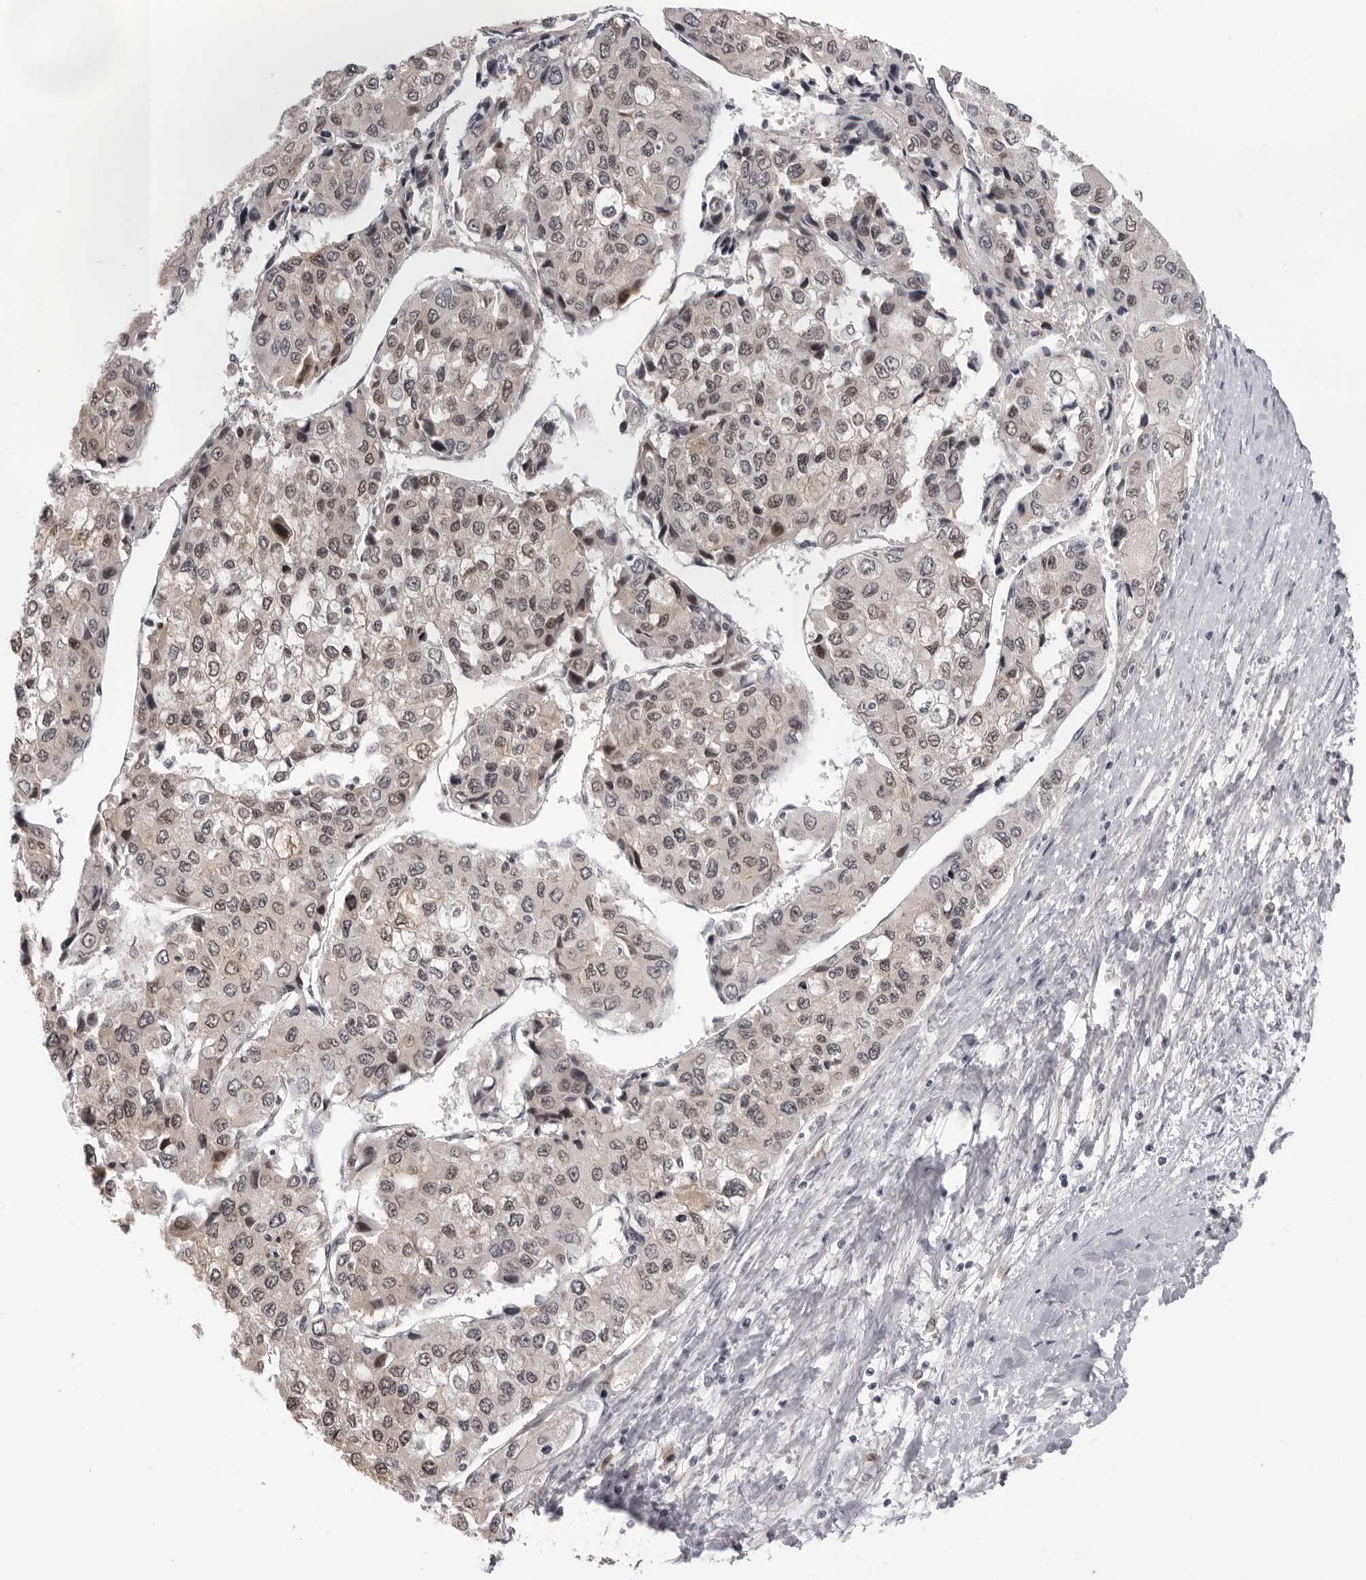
{"staining": {"intensity": "weak", "quantity": "25%-75%", "location": "nuclear"}, "tissue": "liver cancer", "cell_type": "Tumor cells", "image_type": "cancer", "snomed": [{"axis": "morphology", "description": "Carcinoma, Hepatocellular, NOS"}, {"axis": "topography", "description": "Liver"}], "caption": "Protein expression by IHC demonstrates weak nuclear staining in approximately 25%-75% of tumor cells in liver cancer (hepatocellular carcinoma).", "gene": "SRGAP2", "patient": {"sex": "female", "age": 66}}